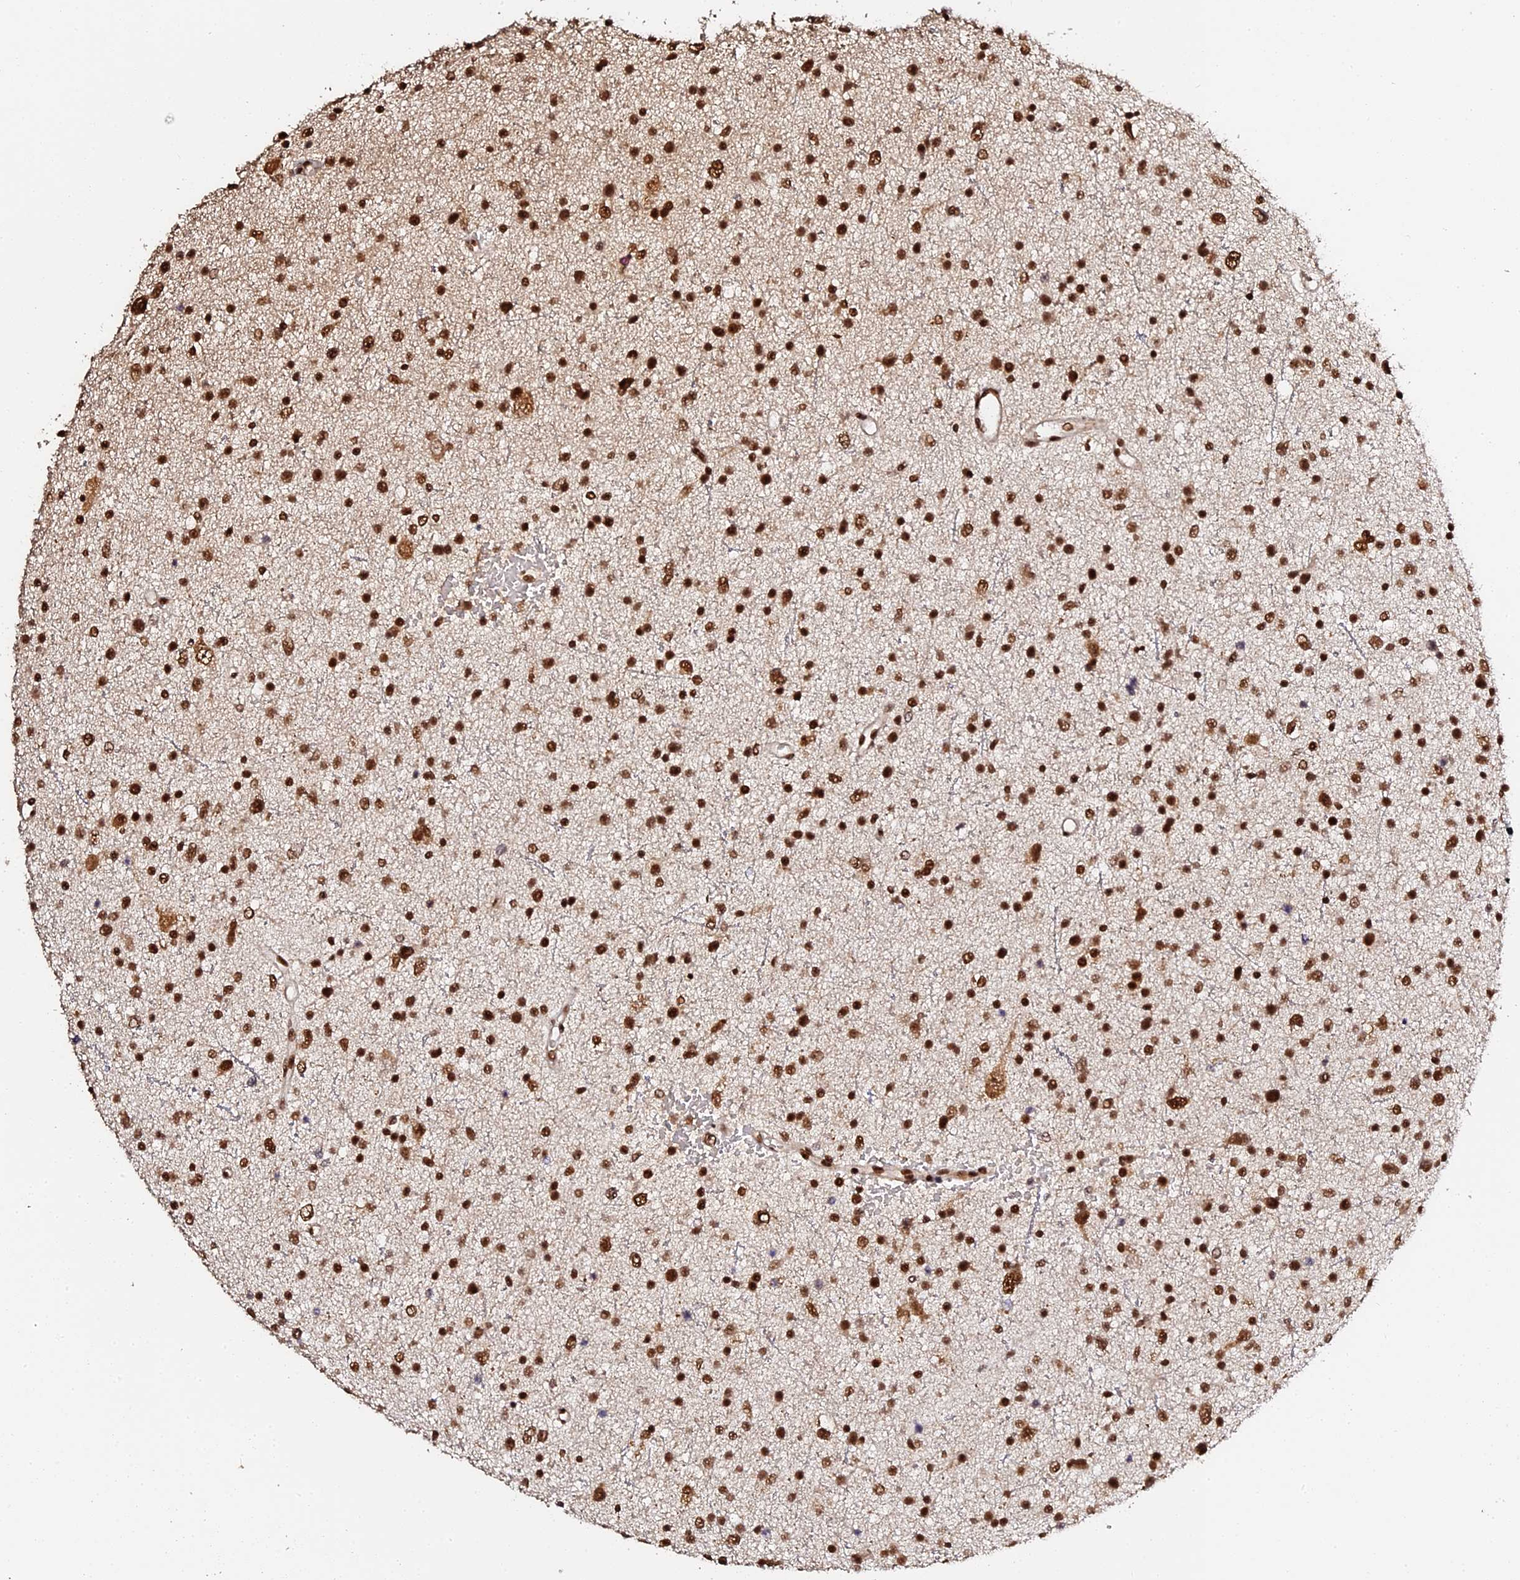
{"staining": {"intensity": "strong", "quantity": ">75%", "location": "nuclear"}, "tissue": "glioma", "cell_type": "Tumor cells", "image_type": "cancer", "snomed": [{"axis": "morphology", "description": "Glioma, malignant, Low grade"}, {"axis": "topography", "description": "Brain"}], "caption": "Immunohistochemistry (IHC) of human glioma shows high levels of strong nuclear expression in approximately >75% of tumor cells. The protein of interest is stained brown, and the nuclei are stained in blue (DAB IHC with brightfield microscopy, high magnification).", "gene": "MCRS1", "patient": {"sex": "female", "age": 37}}